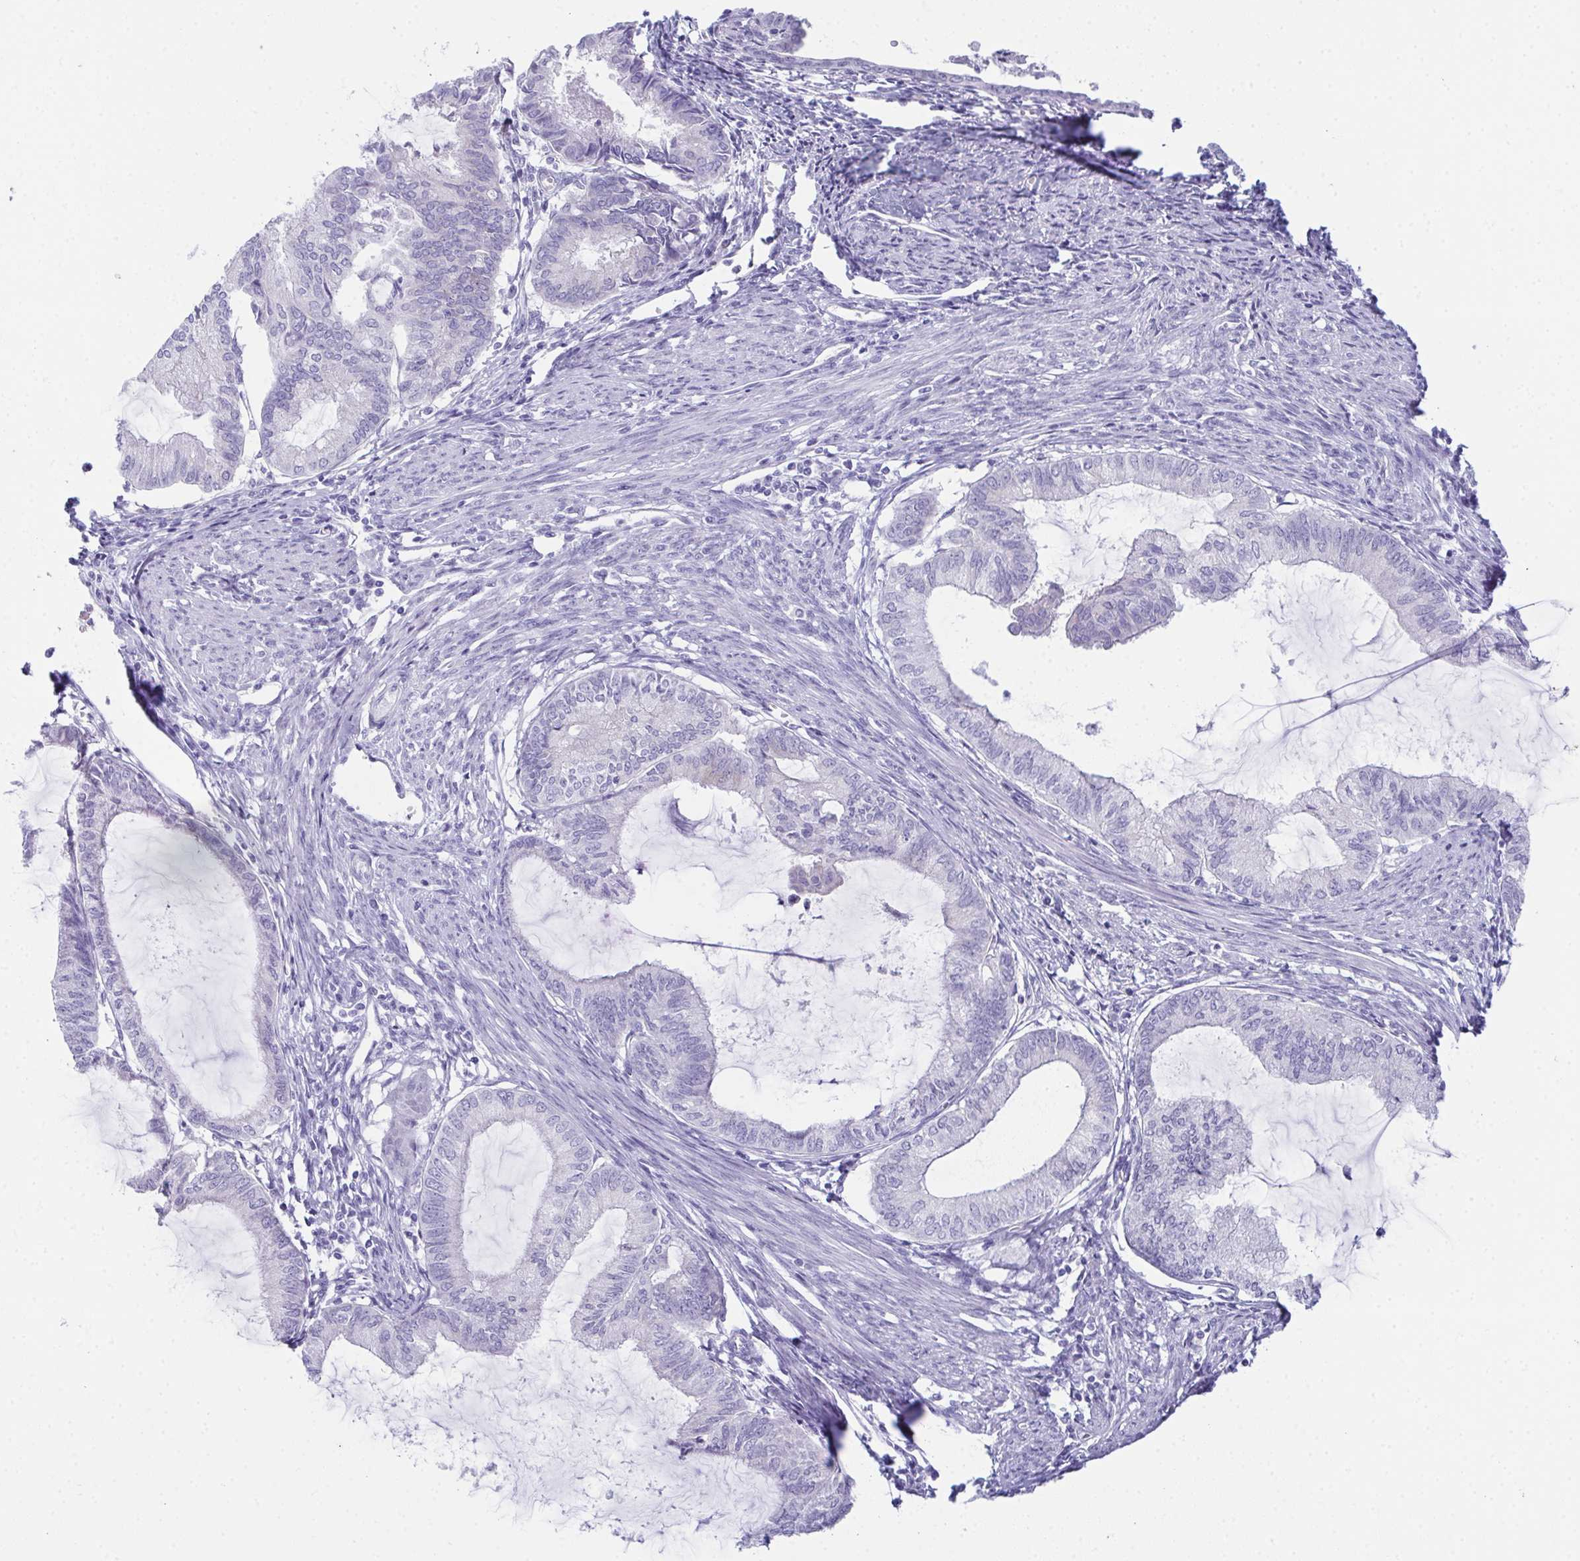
{"staining": {"intensity": "negative", "quantity": "none", "location": "none"}, "tissue": "endometrial cancer", "cell_type": "Tumor cells", "image_type": "cancer", "snomed": [{"axis": "morphology", "description": "Adenocarcinoma, NOS"}, {"axis": "topography", "description": "Endometrium"}], "caption": "The immunohistochemistry image has no significant positivity in tumor cells of endometrial cancer (adenocarcinoma) tissue.", "gene": "TEX19", "patient": {"sex": "female", "age": 86}}